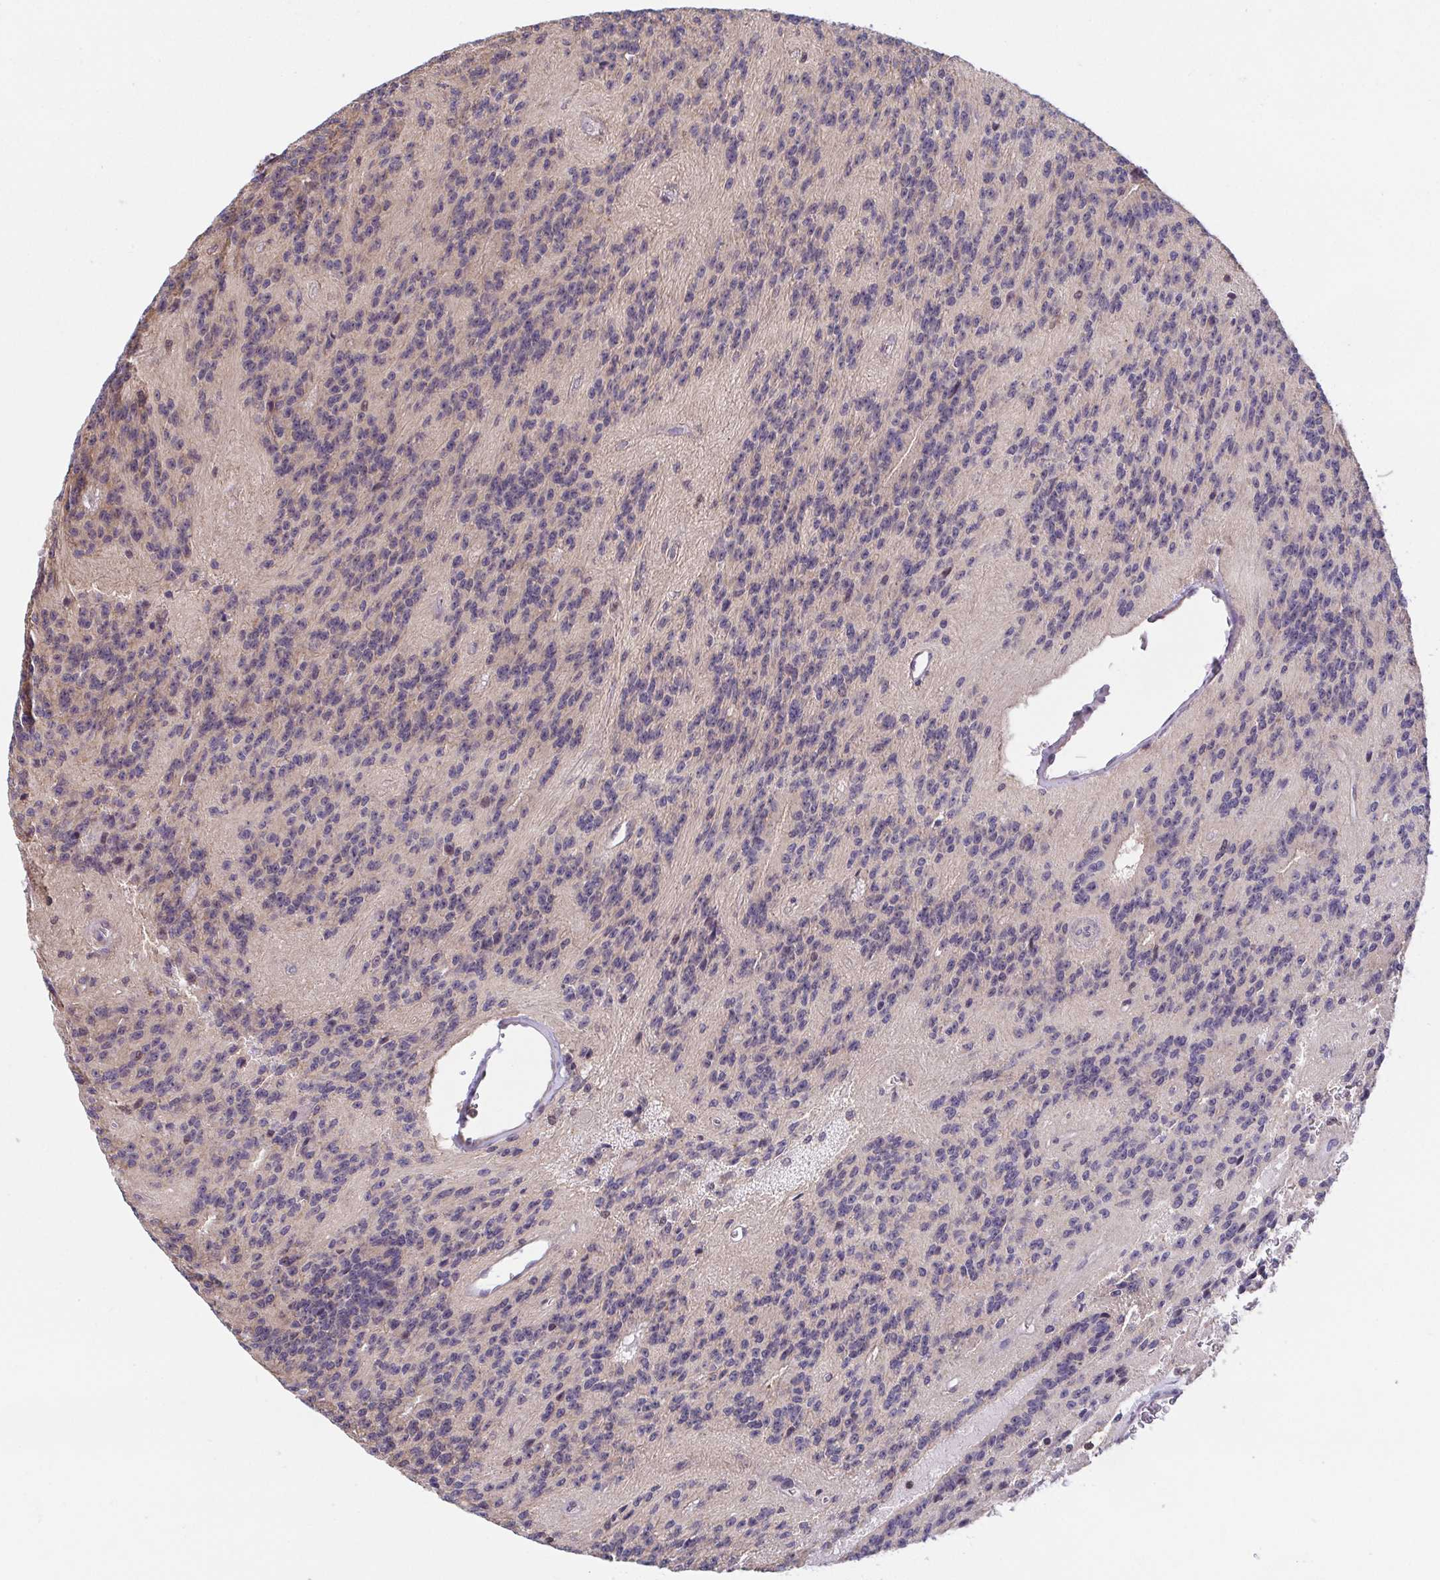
{"staining": {"intensity": "negative", "quantity": "none", "location": "none"}, "tissue": "glioma", "cell_type": "Tumor cells", "image_type": "cancer", "snomed": [{"axis": "morphology", "description": "Glioma, malignant, Low grade"}, {"axis": "topography", "description": "Brain"}], "caption": "A micrograph of human glioma is negative for staining in tumor cells.", "gene": "PREPL", "patient": {"sex": "male", "age": 31}}